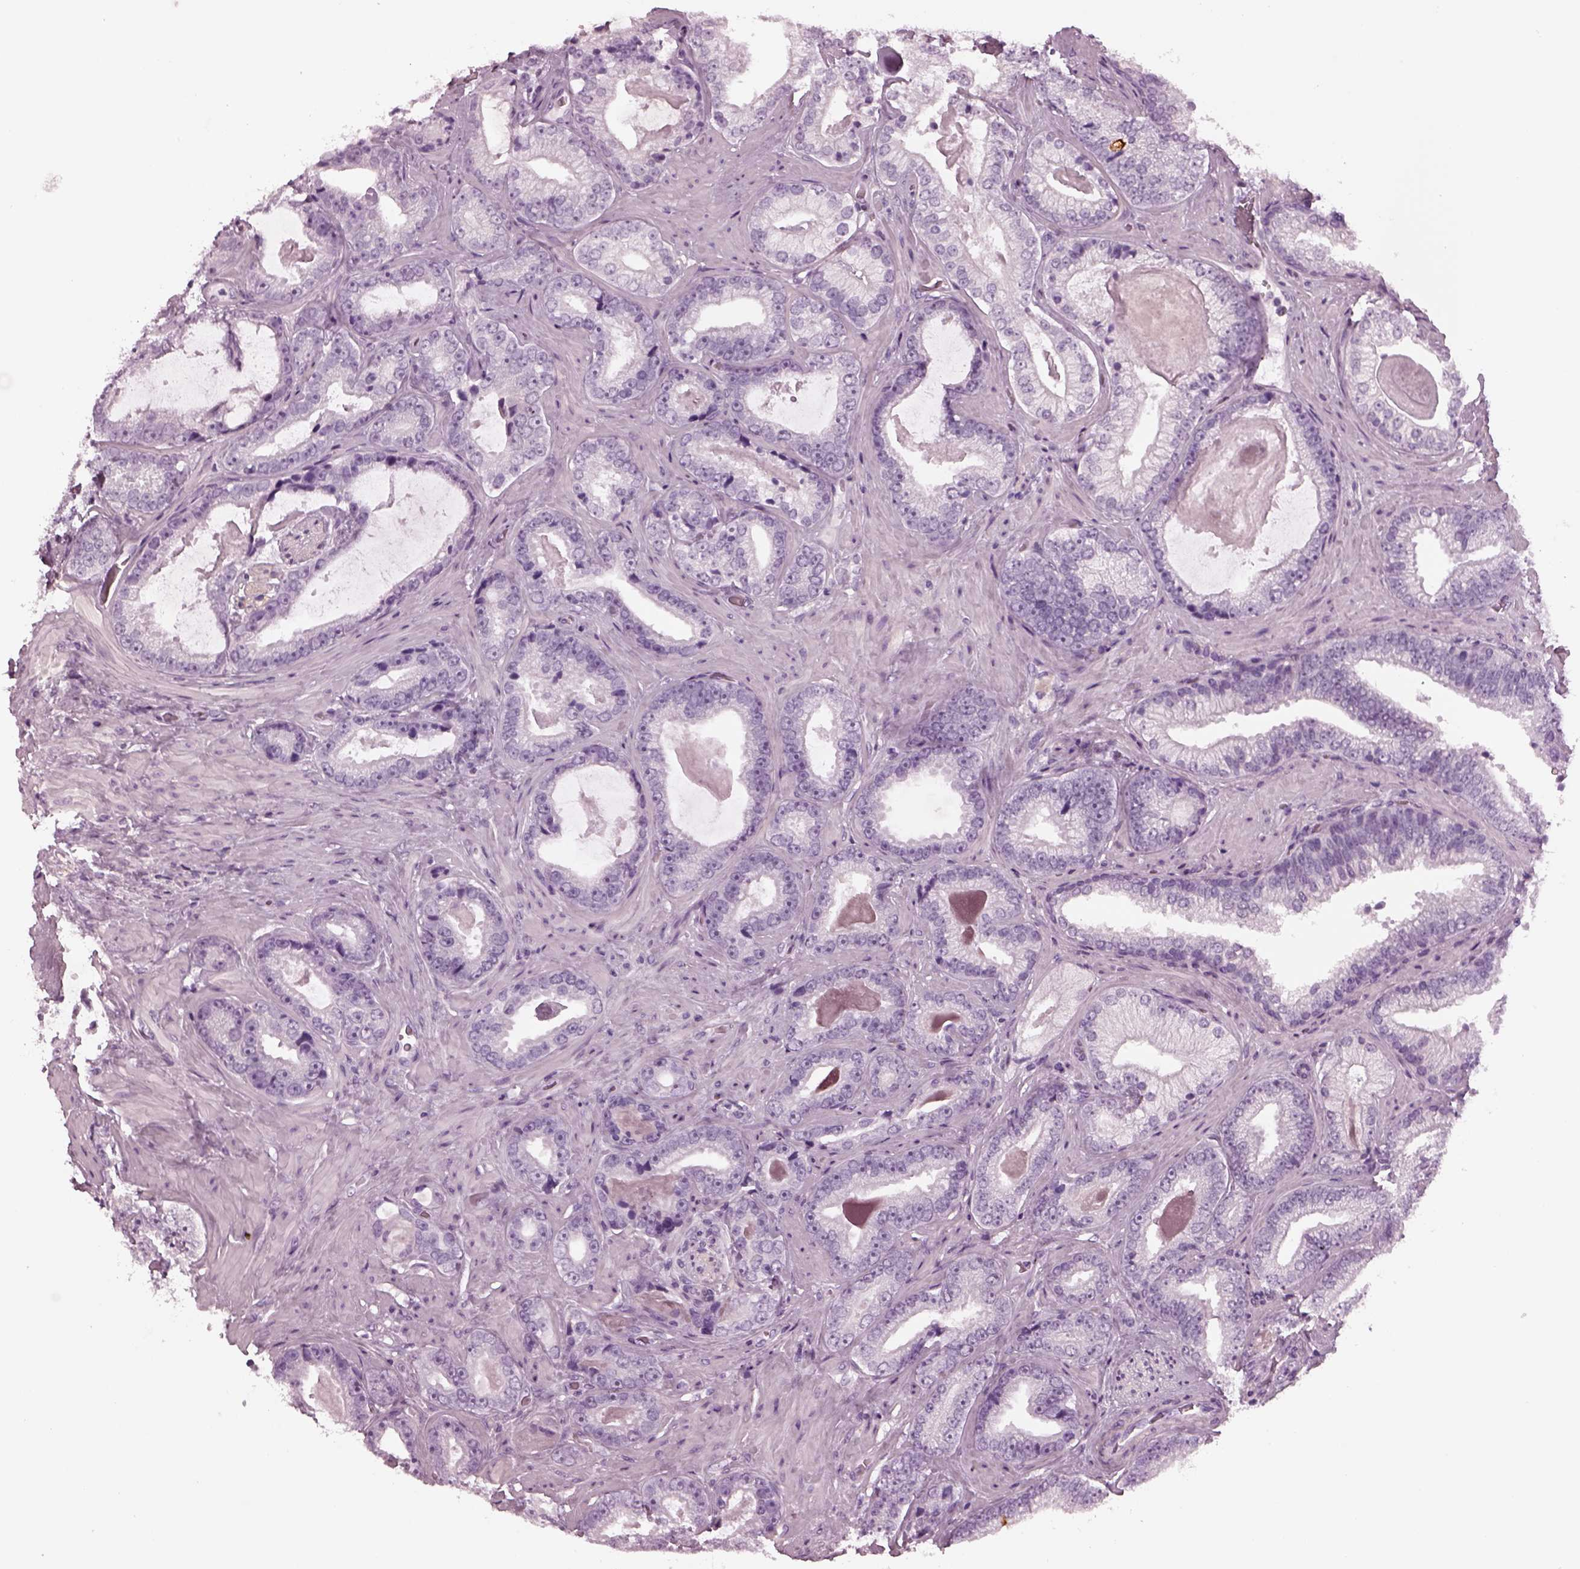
{"staining": {"intensity": "negative", "quantity": "none", "location": "none"}, "tissue": "prostate cancer", "cell_type": "Tumor cells", "image_type": "cancer", "snomed": [{"axis": "morphology", "description": "Adenocarcinoma, Low grade"}, {"axis": "topography", "description": "Prostate"}], "caption": "The IHC image has no significant staining in tumor cells of low-grade adenocarcinoma (prostate) tissue.", "gene": "TPPP2", "patient": {"sex": "male", "age": 61}}